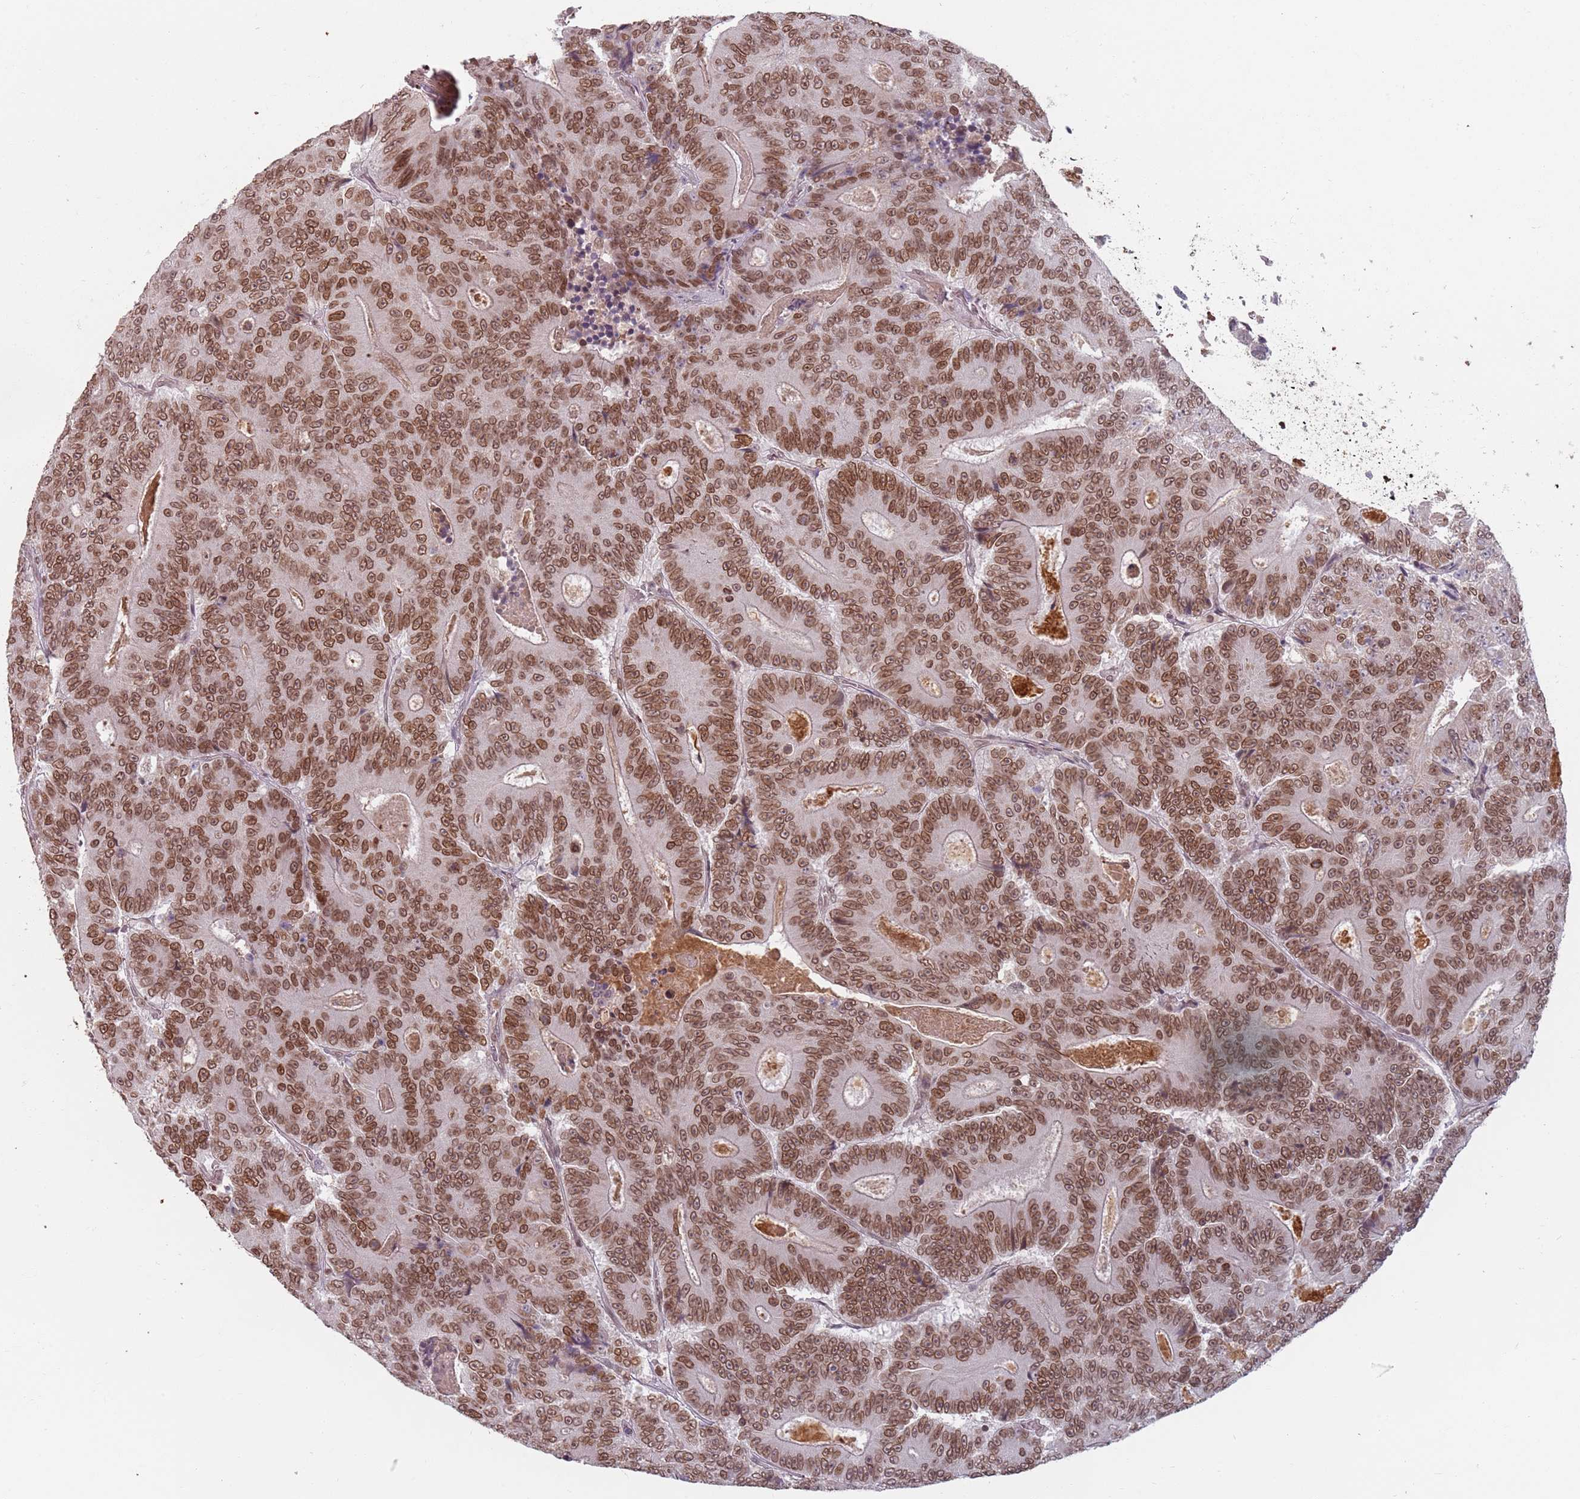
{"staining": {"intensity": "moderate", "quantity": ">75%", "location": "cytoplasmic/membranous,nuclear"}, "tissue": "colorectal cancer", "cell_type": "Tumor cells", "image_type": "cancer", "snomed": [{"axis": "morphology", "description": "Adenocarcinoma, NOS"}, {"axis": "topography", "description": "Colon"}], "caption": "The micrograph exhibits a brown stain indicating the presence of a protein in the cytoplasmic/membranous and nuclear of tumor cells in adenocarcinoma (colorectal). The staining was performed using DAB (3,3'-diaminobenzidine) to visualize the protein expression in brown, while the nuclei were stained in blue with hematoxylin (Magnification: 20x).", "gene": "NUP50", "patient": {"sex": "male", "age": 83}}